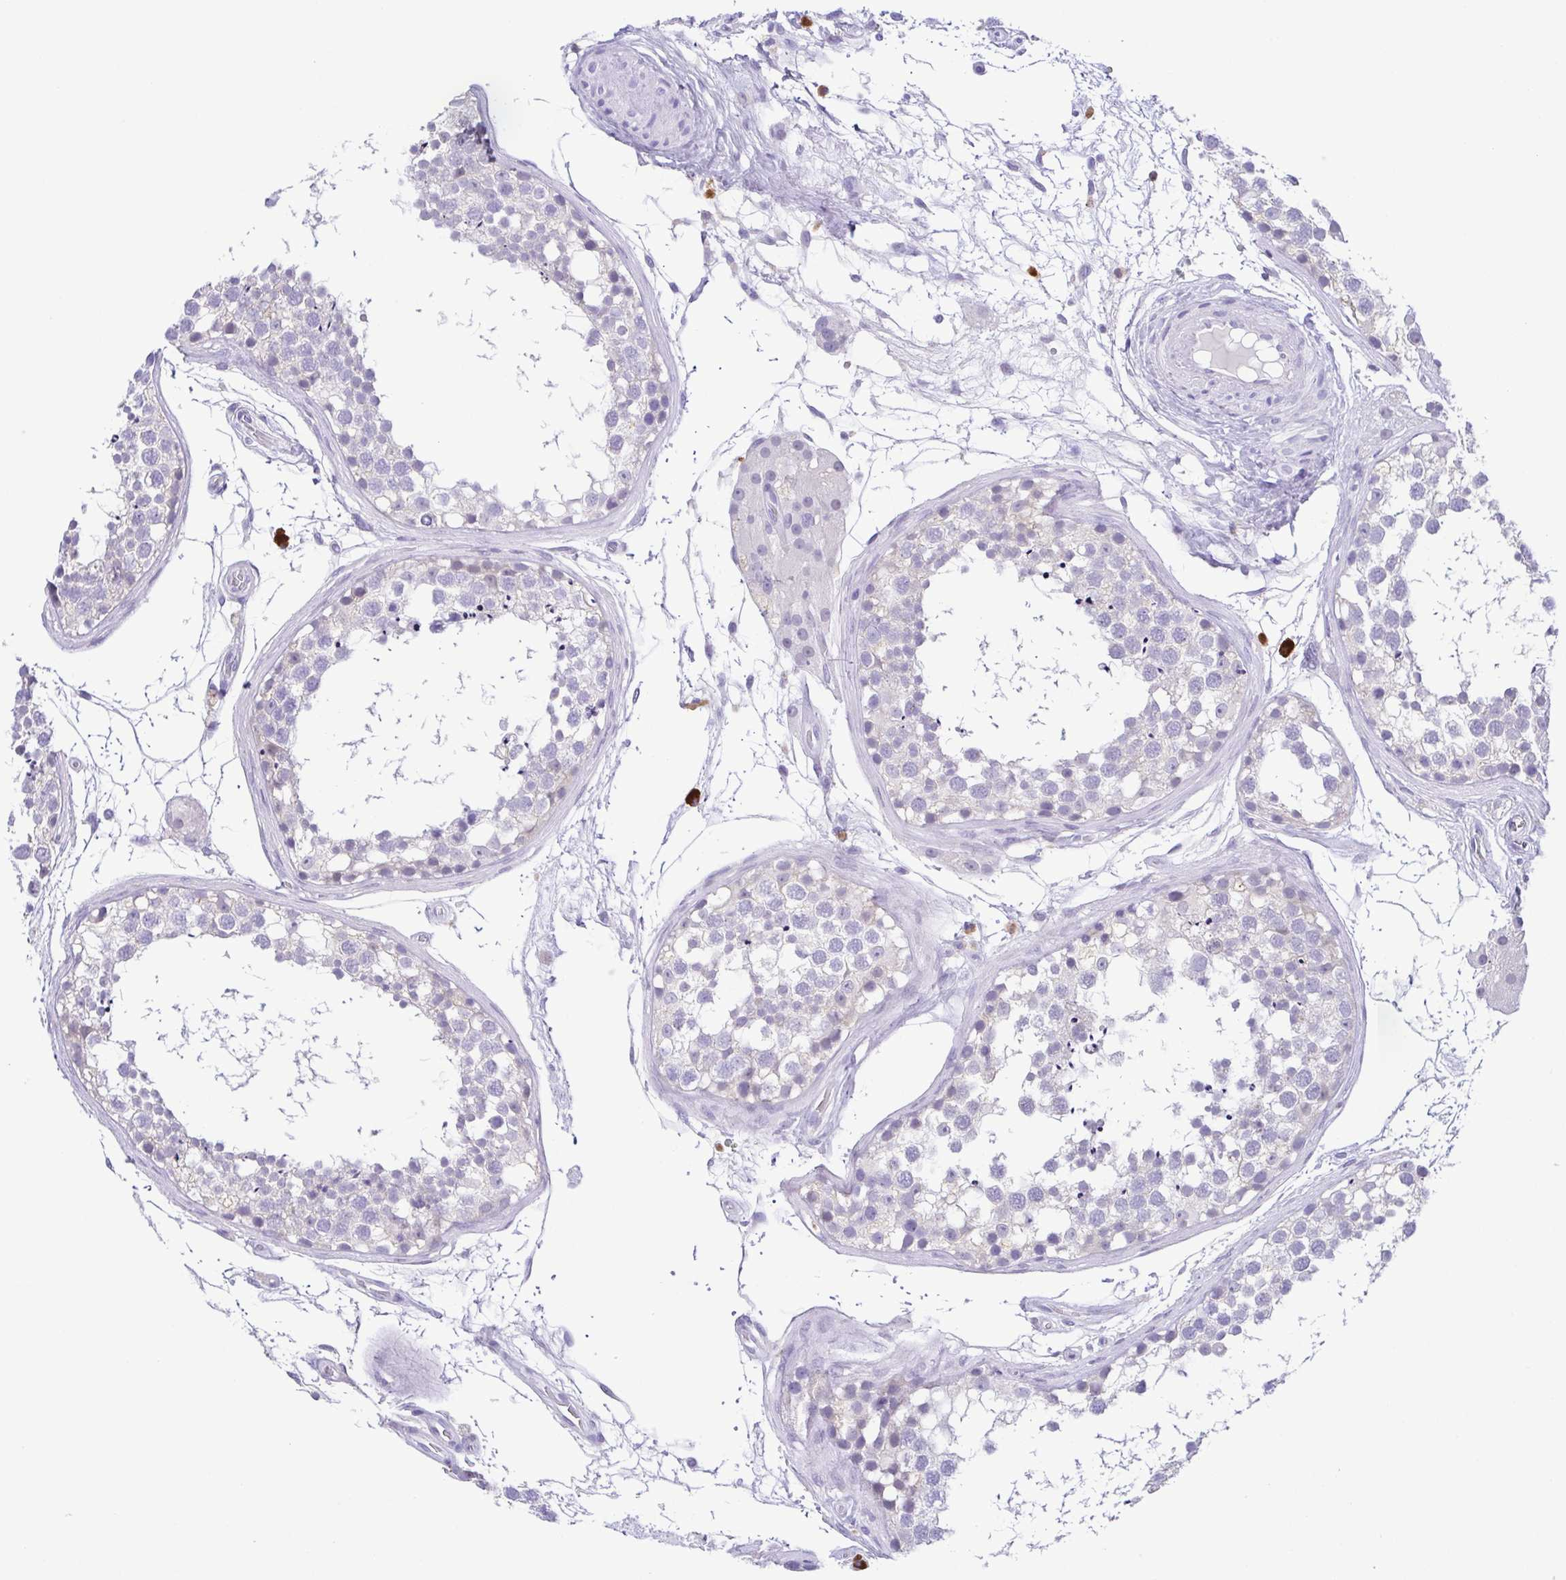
{"staining": {"intensity": "negative", "quantity": "none", "location": "none"}, "tissue": "testis", "cell_type": "Cells in seminiferous ducts", "image_type": "normal", "snomed": [{"axis": "morphology", "description": "Normal tissue, NOS"}, {"axis": "morphology", "description": "Seminoma, NOS"}, {"axis": "topography", "description": "Testis"}], "caption": "Immunohistochemical staining of benign human testis displays no significant positivity in cells in seminiferous ducts.", "gene": "PGLYRP1", "patient": {"sex": "male", "age": 65}}